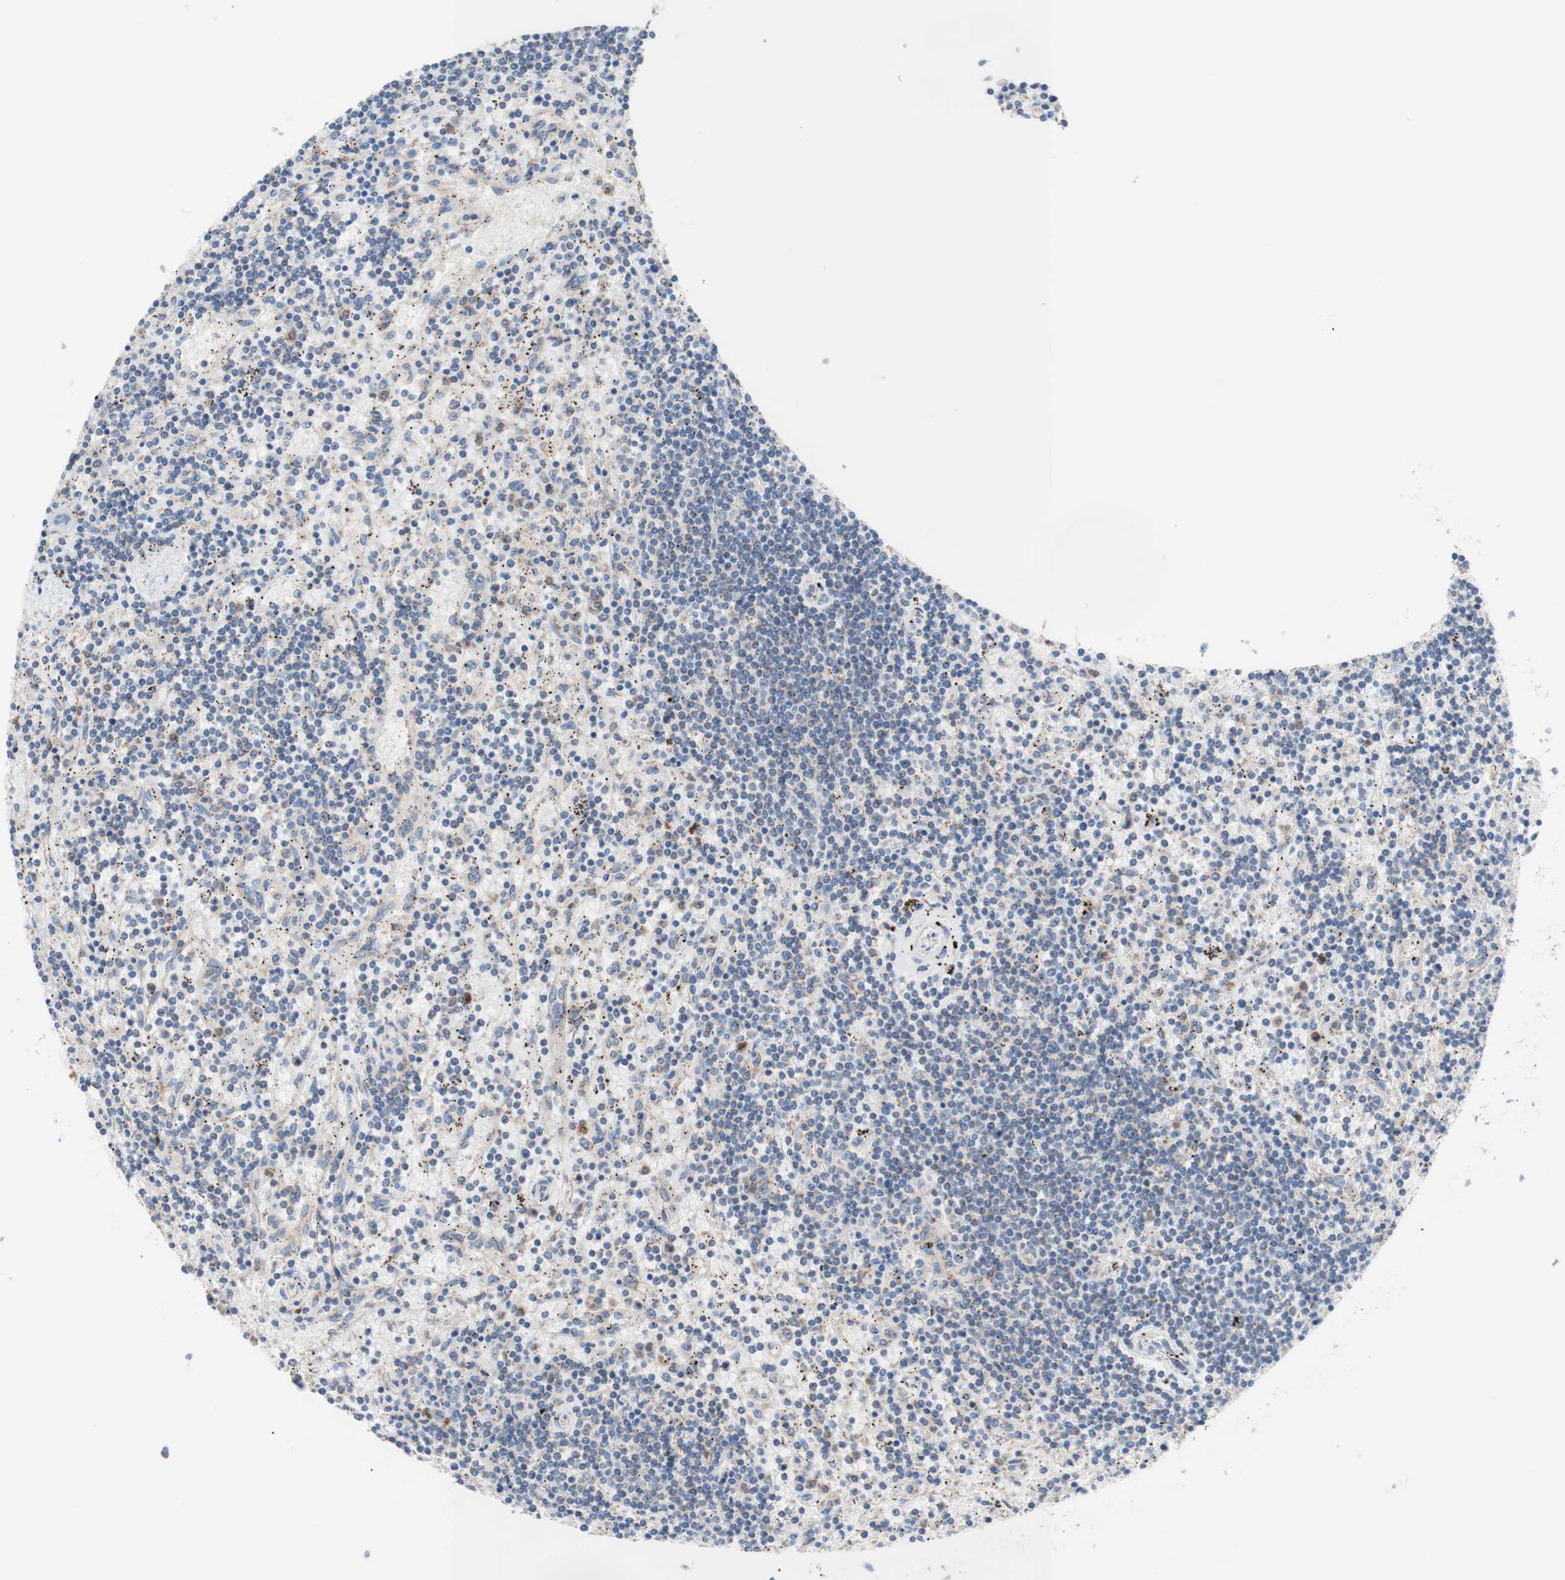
{"staining": {"intensity": "negative", "quantity": "none", "location": "none"}, "tissue": "lymphoma", "cell_type": "Tumor cells", "image_type": "cancer", "snomed": [{"axis": "morphology", "description": "Malignant lymphoma, non-Hodgkin's type, Low grade"}, {"axis": "topography", "description": "Spleen"}], "caption": "This is a image of immunohistochemistry staining of malignant lymphoma, non-Hodgkin's type (low-grade), which shows no expression in tumor cells.", "gene": "FMR1", "patient": {"sex": "male", "age": 76}}